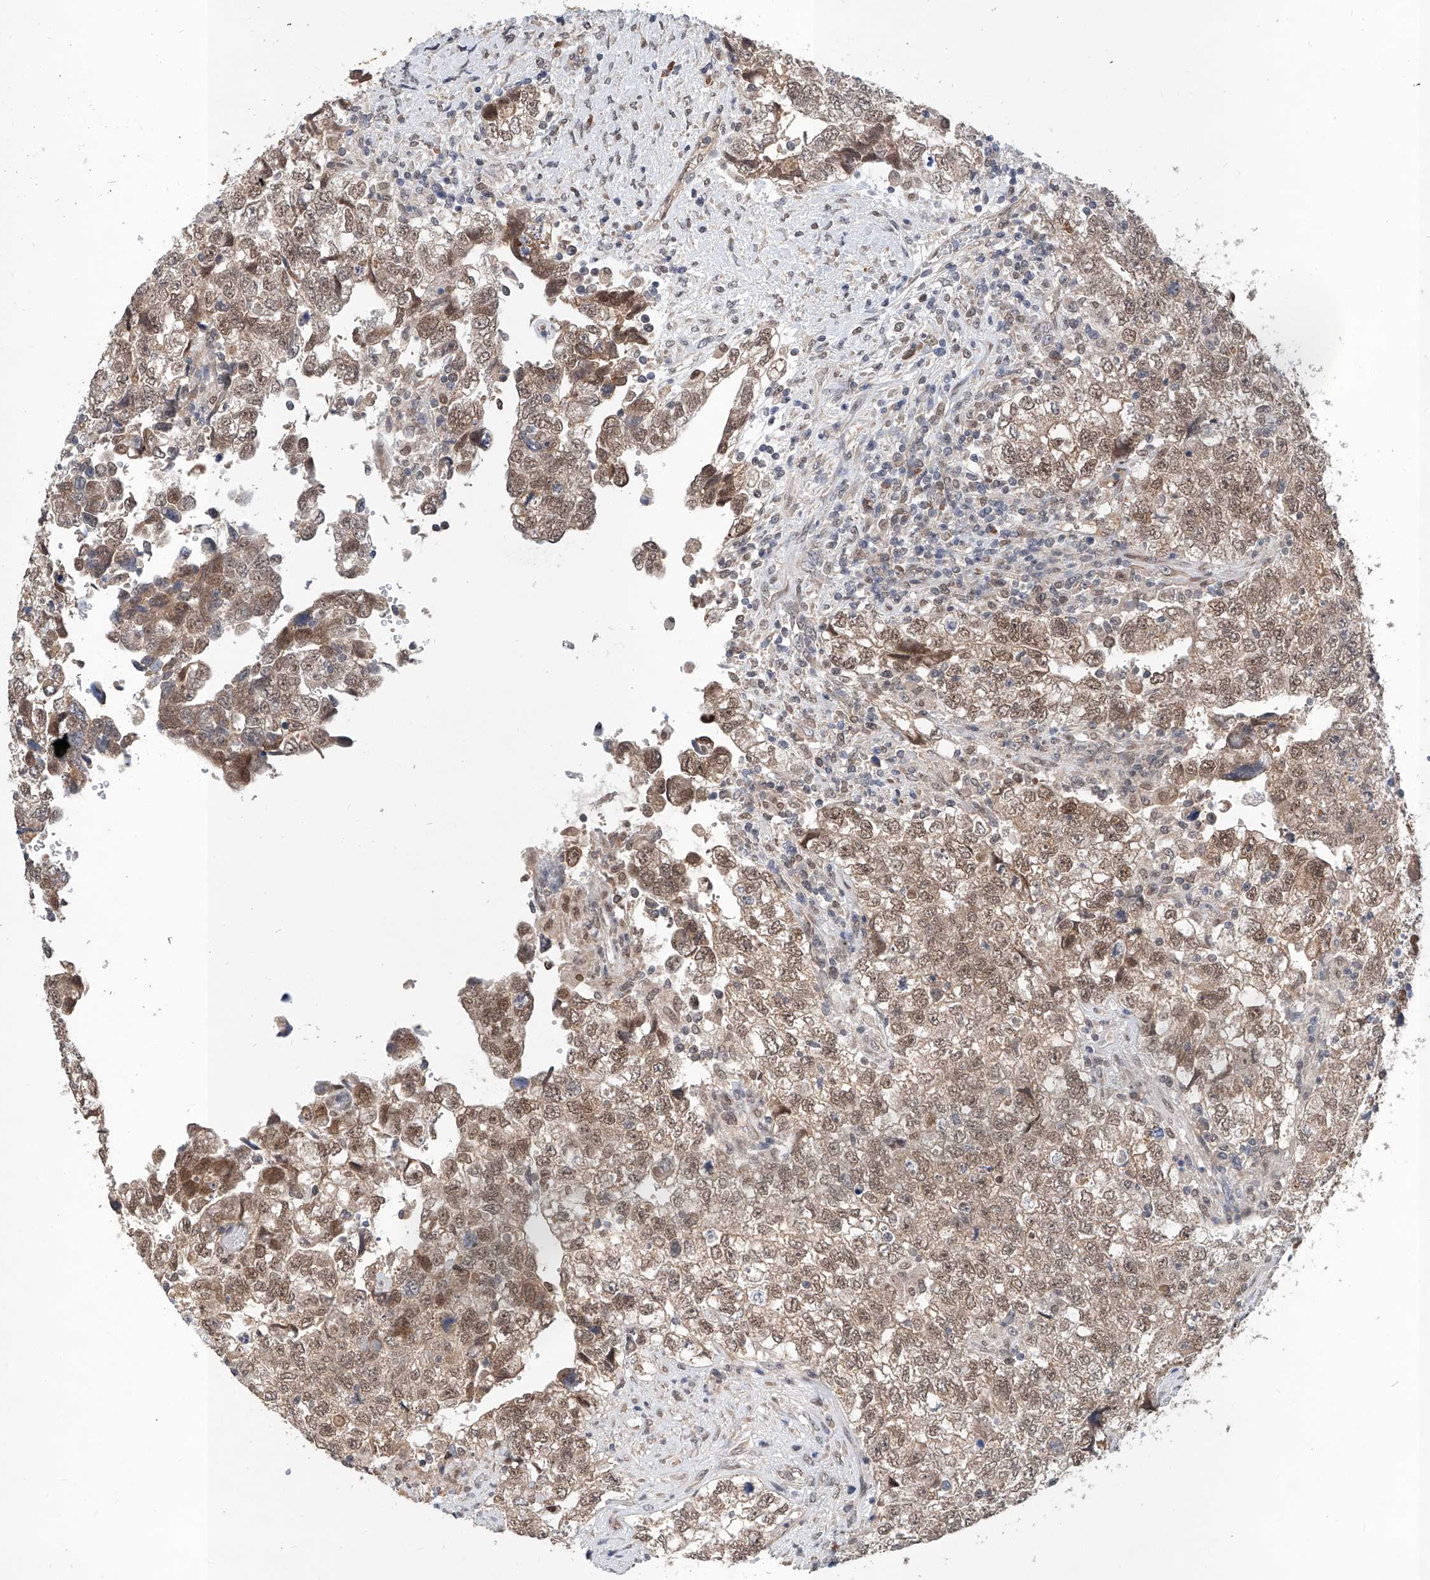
{"staining": {"intensity": "weak", "quantity": ">75%", "location": "nuclear"}, "tissue": "testis cancer", "cell_type": "Tumor cells", "image_type": "cancer", "snomed": [{"axis": "morphology", "description": "Carcinoma, Embryonal, NOS"}, {"axis": "topography", "description": "Testis"}], "caption": "Protein expression analysis of testis embryonal carcinoma reveals weak nuclear staining in approximately >75% of tumor cells.", "gene": "CARMIL3", "patient": {"sex": "male", "age": 37}}